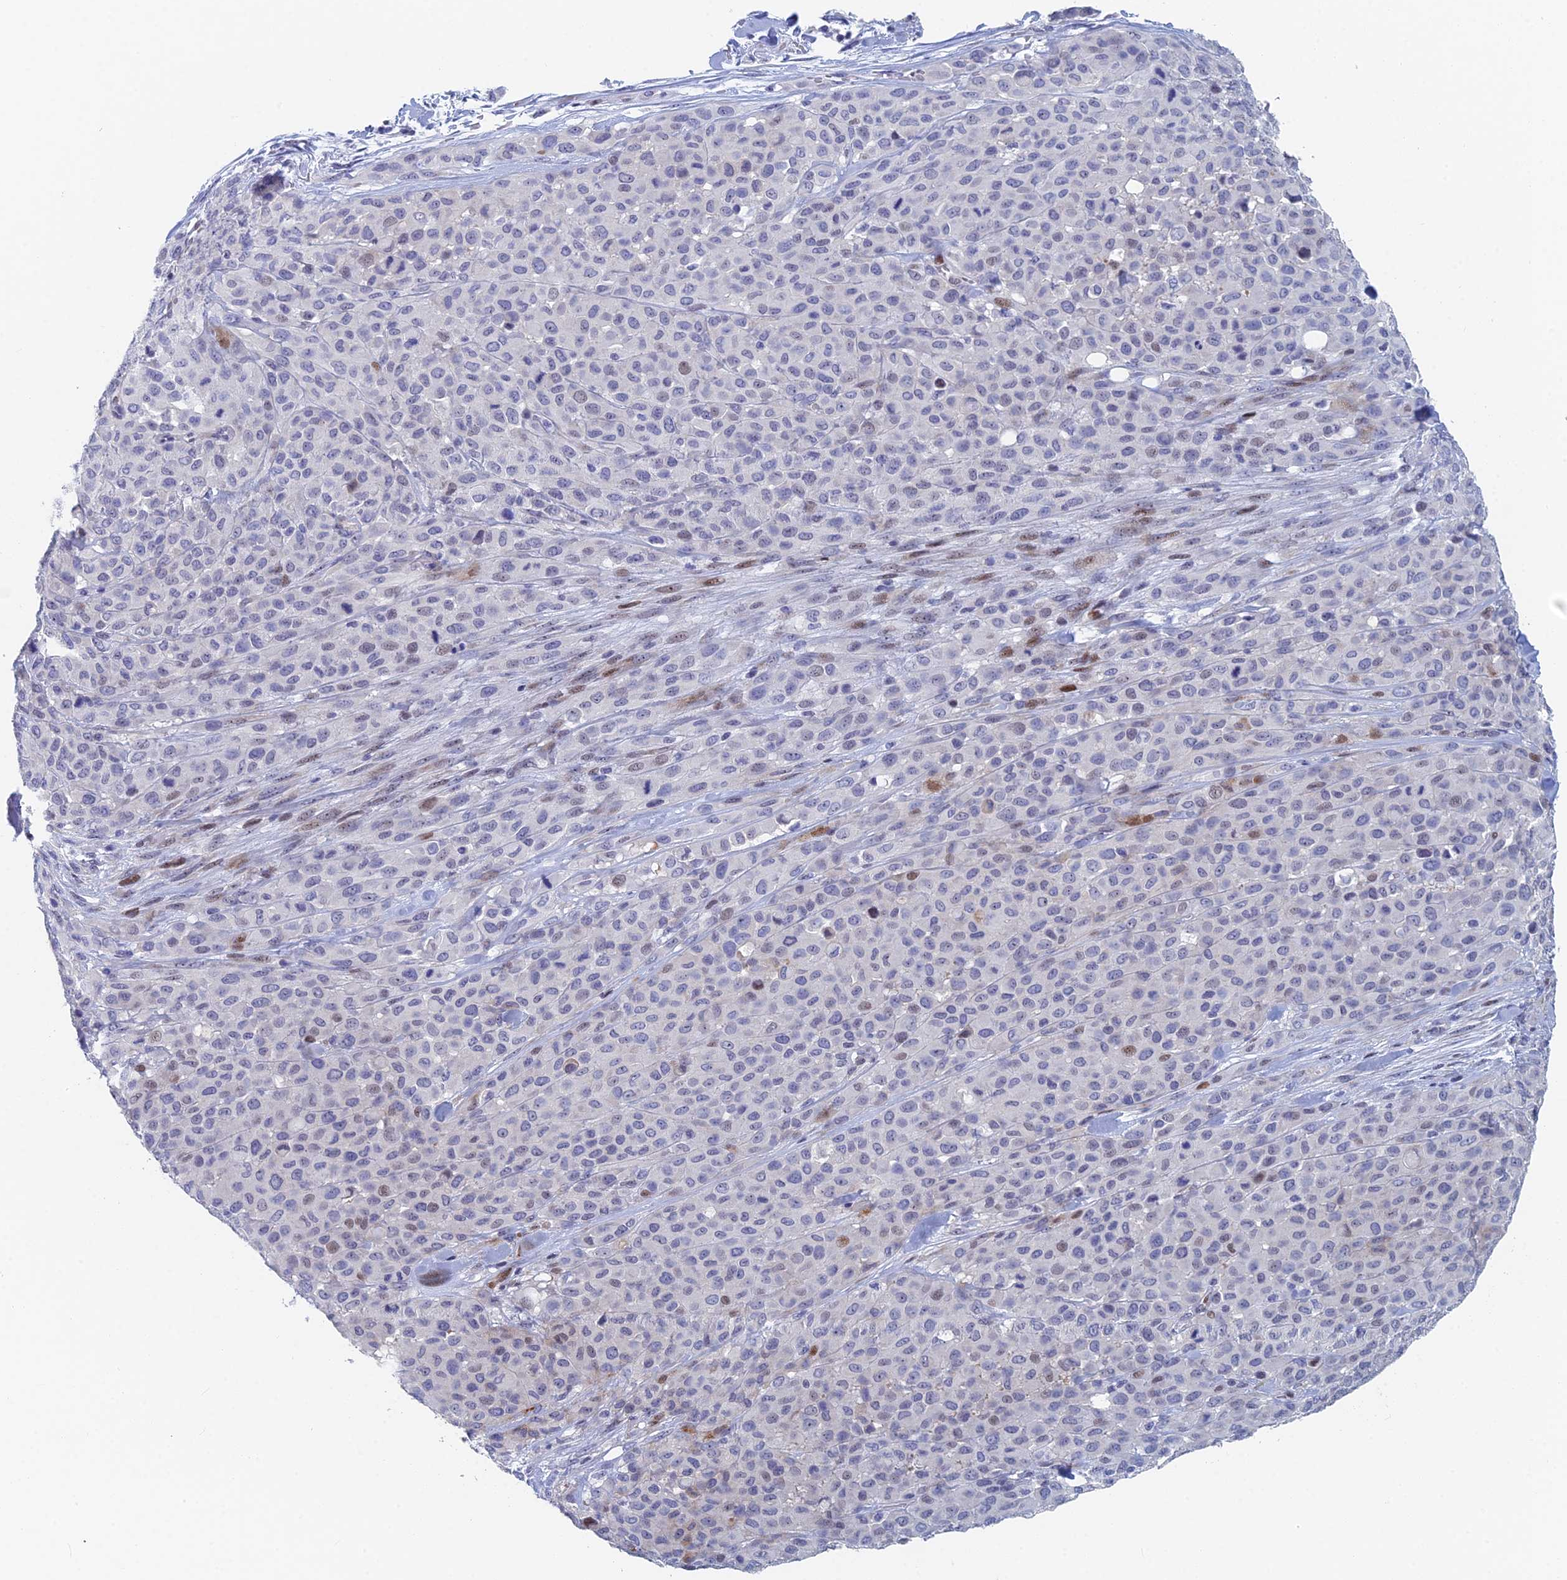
{"staining": {"intensity": "weak", "quantity": "<25%", "location": "nuclear"}, "tissue": "melanoma", "cell_type": "Tumor cells", "image_type": "cancer", "snomed": [{"axis": "morphology", "description": "Malignant melanoma, Metastatic site"}, {"axis": "topography", "description": "Skin"}], "caption": "A micrograph of malignant melanoma (metastatic site) stained for a protein exhibits no brown staining in tumor cells.", "gene": "DRGX", "patient": {"sex": "female", "age": 81}}